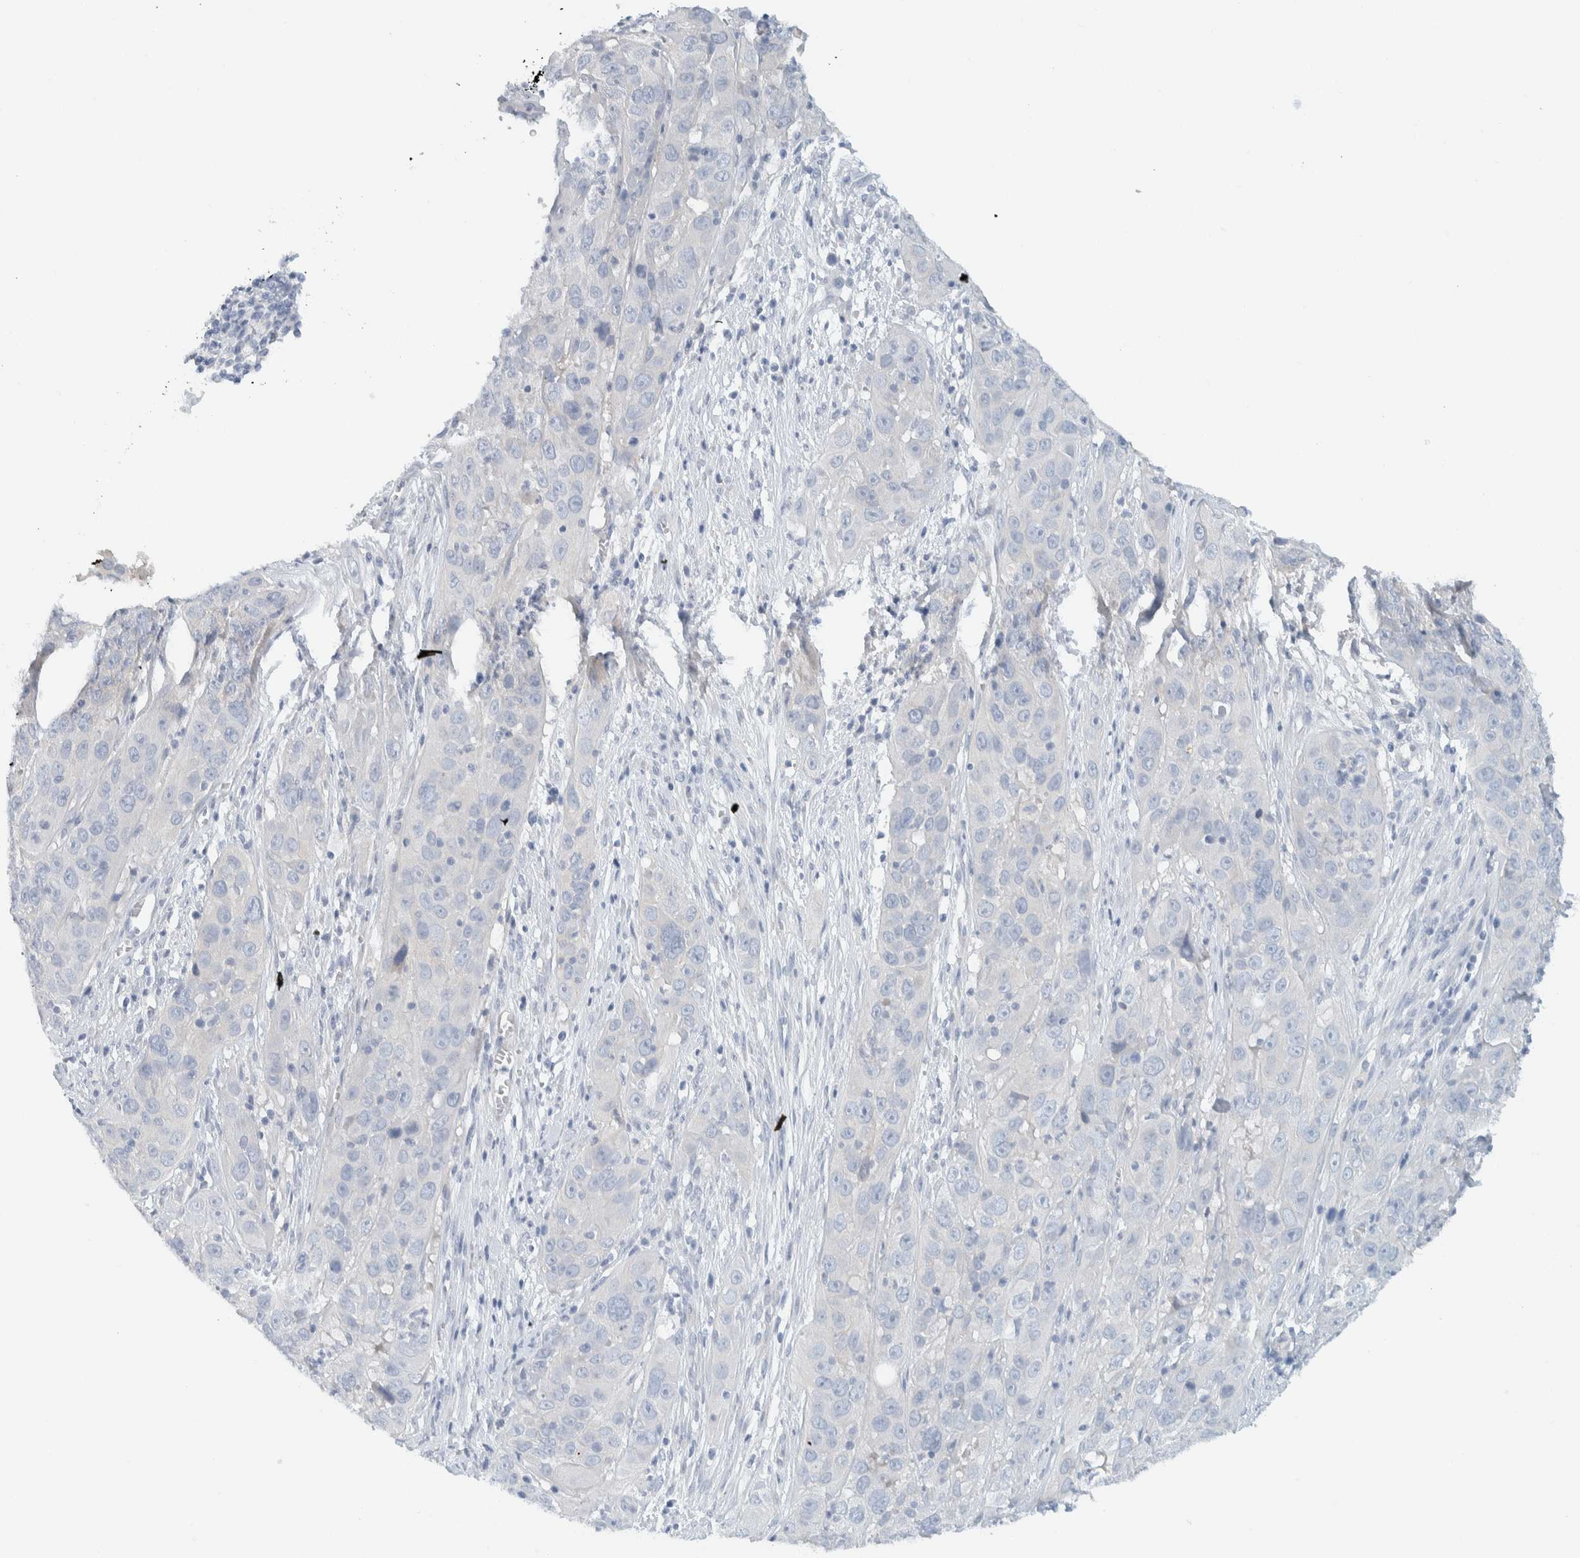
{"staining": {"intensity": "negative", "quantity": "none", "location": "none"}, "tissue": "cervical cancer", "cell_type": "Tumor cells", "image_type": "cancer", "snomed": [{"axis": "morphology", "description": "Squamous cell carcinoma, NOS"}, {"axis": "topography", "description": "Cervix"}], "caption": "DAB immunohistochemical staining of human cervical cancer (squamous cell carcinoma) demonstrates no significant positivity in tumor cells.", "gene": "ALOX12B", "patient": {"sex": "female", "age": 32}}